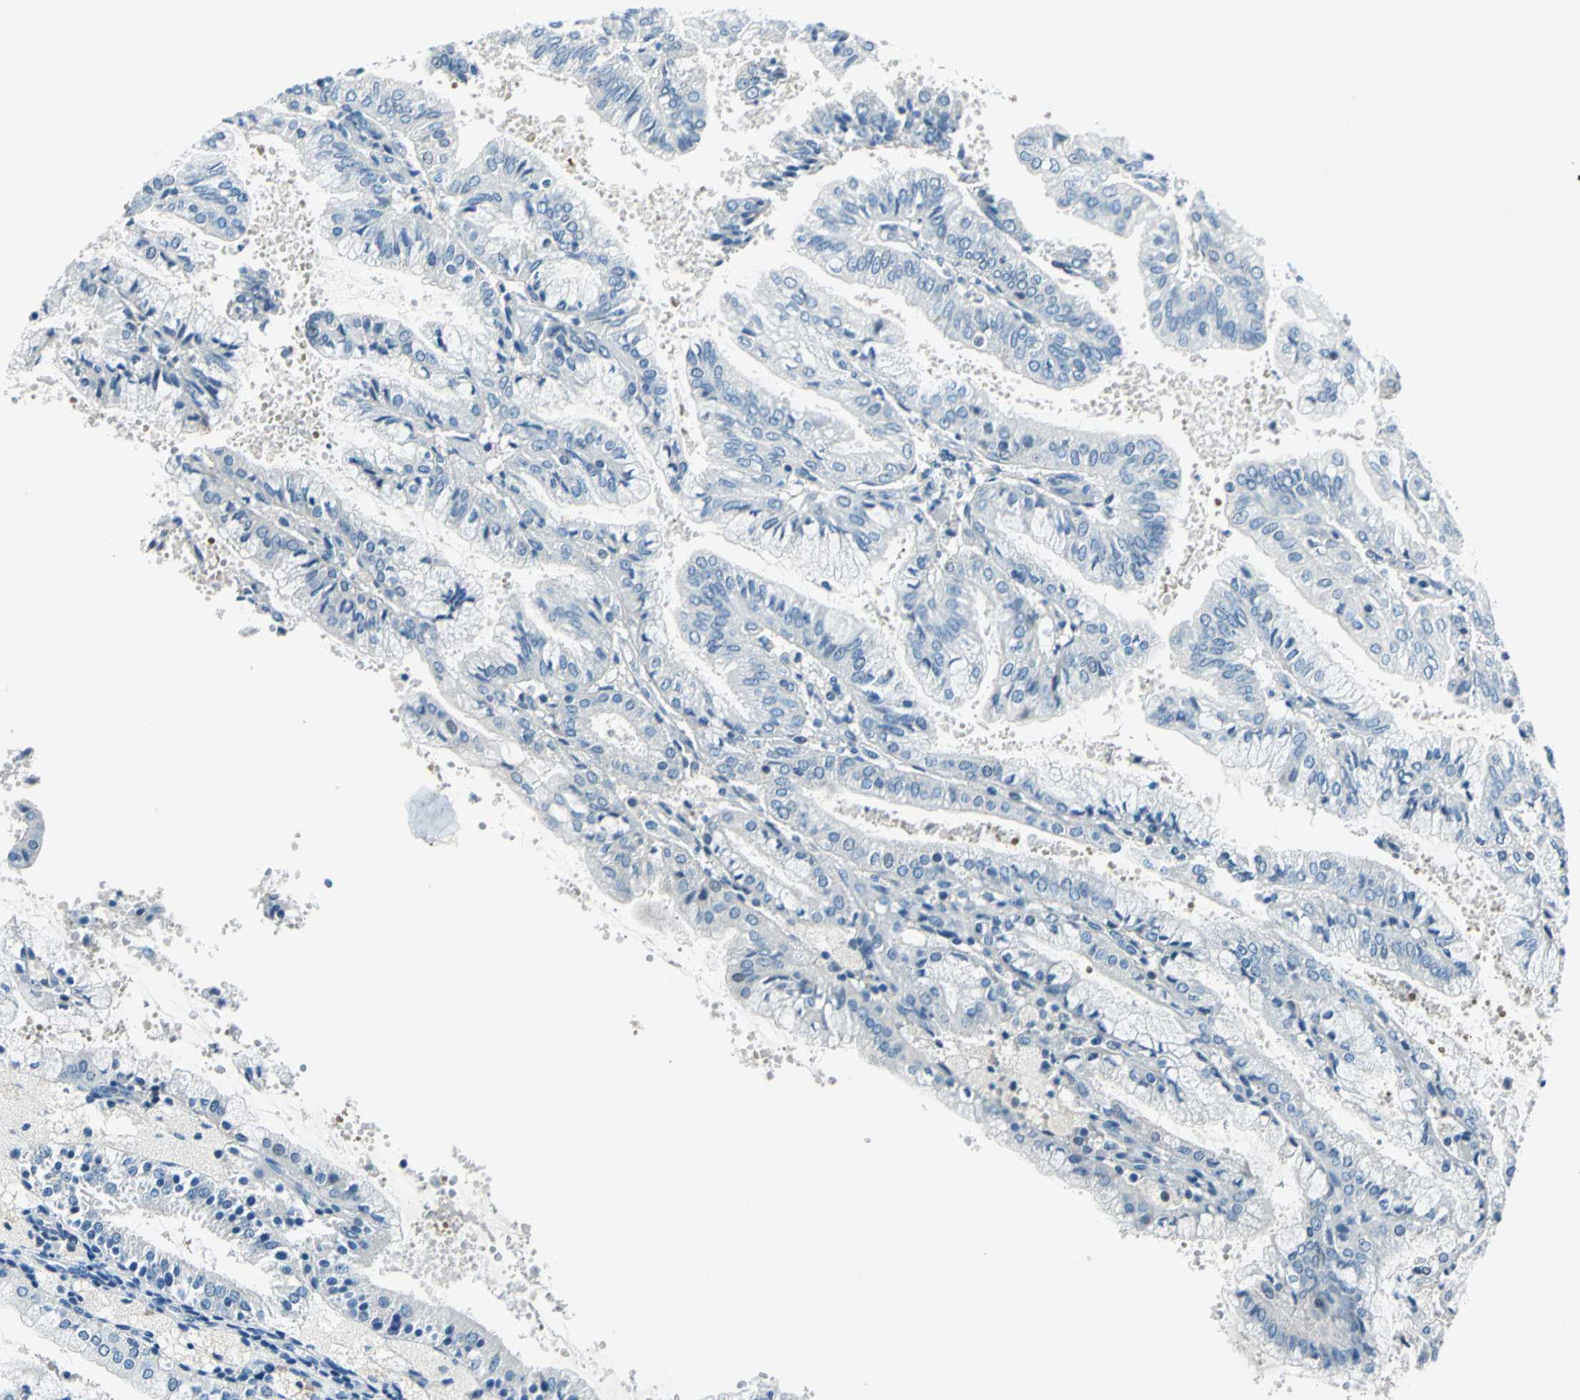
{"staining": {"intensity": "negative", "quantity": "none", "location": "none"}, "tissue": "endometrial cancer", "cell_type": "Tumor cells", "image_type": "cancer", "snomed": [{"axis": "morphology", "description": "Adenocarcinoma, NOS"}, {"axis": "topography", "description": "Endometrium"}], "caption": "This is a image of immunohistochemistry (IHC) staining of endometrial cancer, which shows no staining in tumor cells. (DAB immunohistochemistry with hematoxylin counter stain).", "gene": "AKR1A1", "patient": {"sex": "female", "age": 63}}